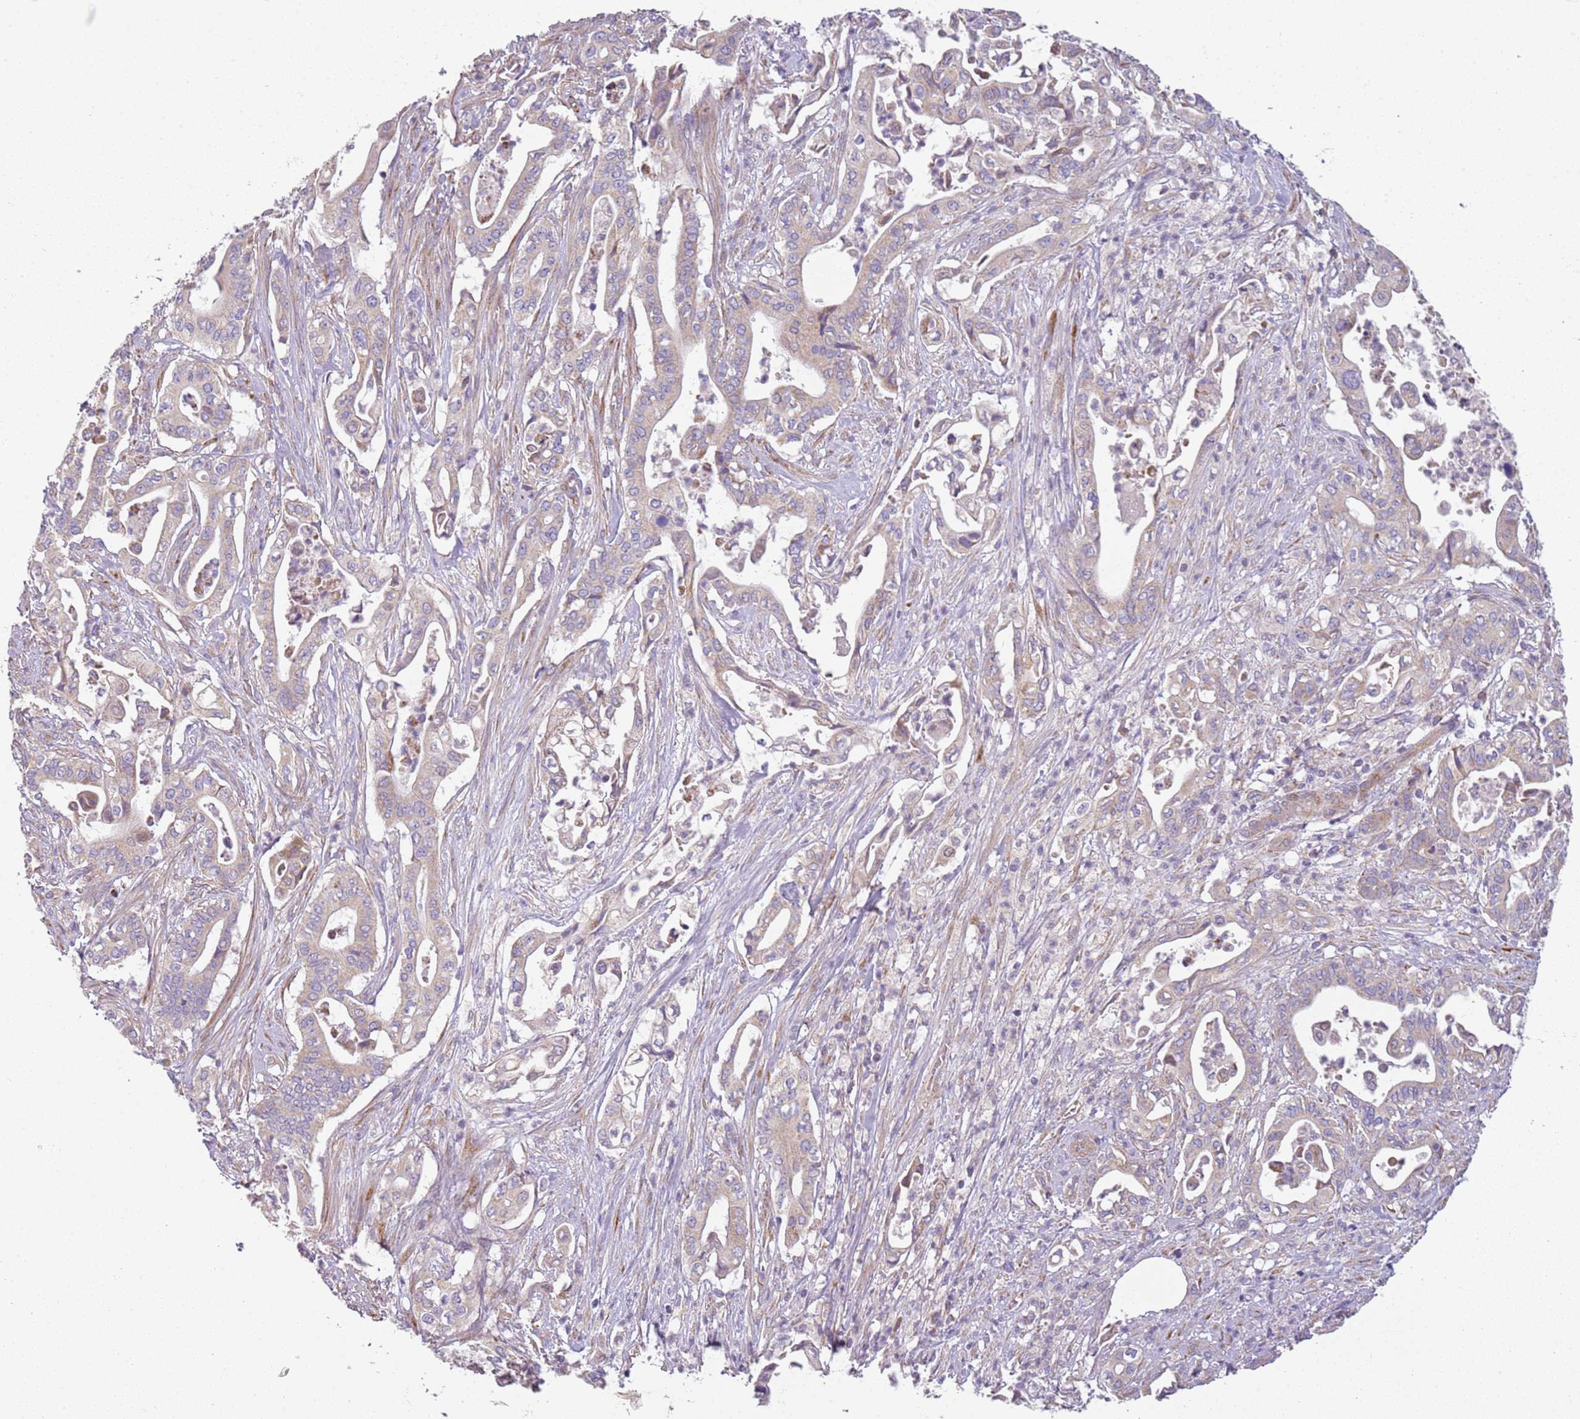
{"staining": {"intensity": "weak", "quantity": "25%-75%", "location": "cytoplasmic/membranous"}, "tissue": "pancreatic cancer", "cell_type": "Tumor cells", "image_type": "cancer", "snomed": [{"axis": "morphology", "description": "Adenocarcinoma, NOS"}, {"axis": "topography", "description": "Pancreas"}], "caption": "About 25%-75% of tumor cells in adenocarcinoma (pancreatic) reveal weak cytoplasmic/membranous protein staining as visualized by brown immunohistochemical staining.", "gene": "TMEM200C", "patient": {"sex": "female", "age": 77}}